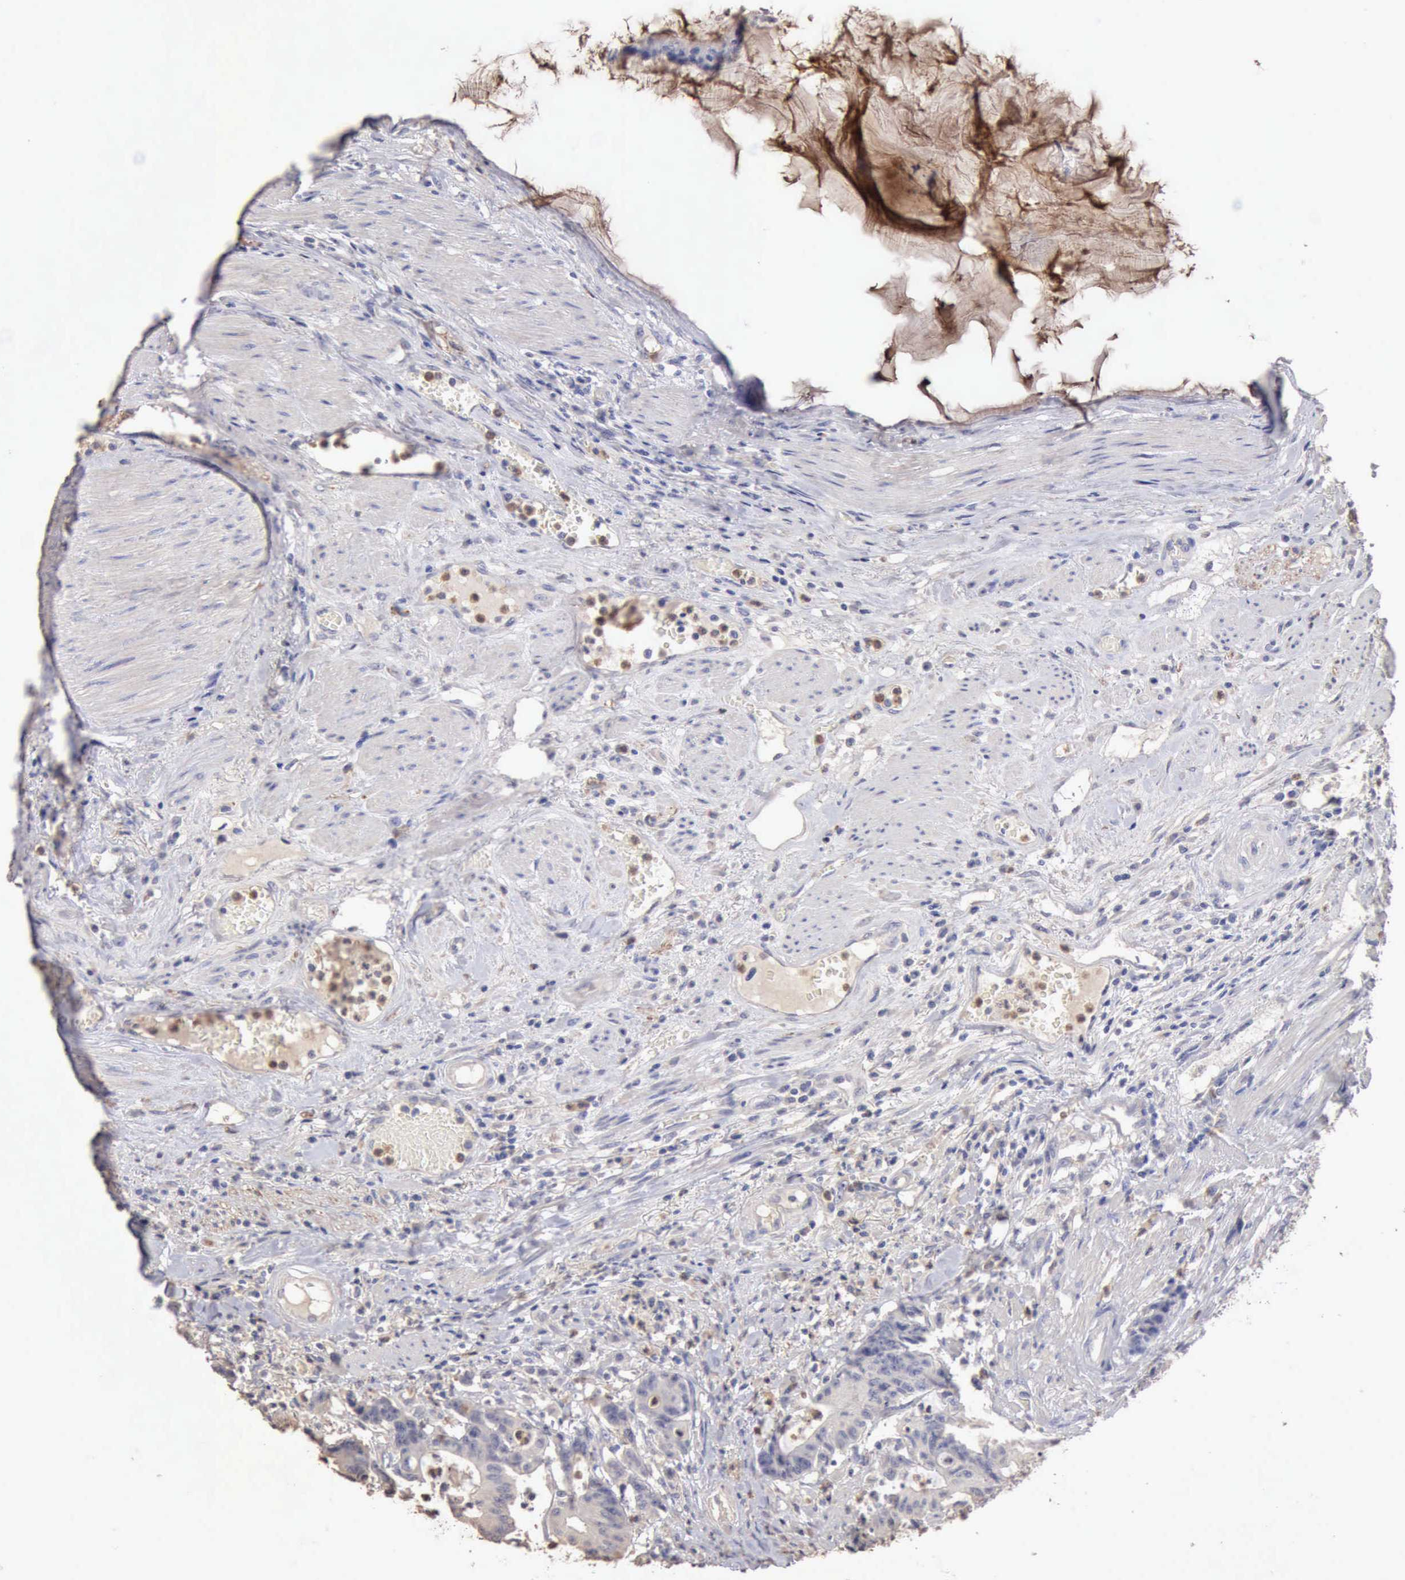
{"staining": {"intensity": "negative", "quantity": "none", "location": "none"}, "tissue": "colorectal cancer", "cell_type": "Tumor cells", "image_type": "cancer", "snomed": [{"axis": "morphology", "description": "Adenocarcinoma, NOS"}, {"axis": "topography", "description": "Colon"}], "caption": "IHC micrograph of neoplastic tissue: colorectal cancer stained with DAB demonstrates no significant protein staining in tumor cells.", "gene": "KRT6B", "patient": {"sex": "female", "age": 84}}